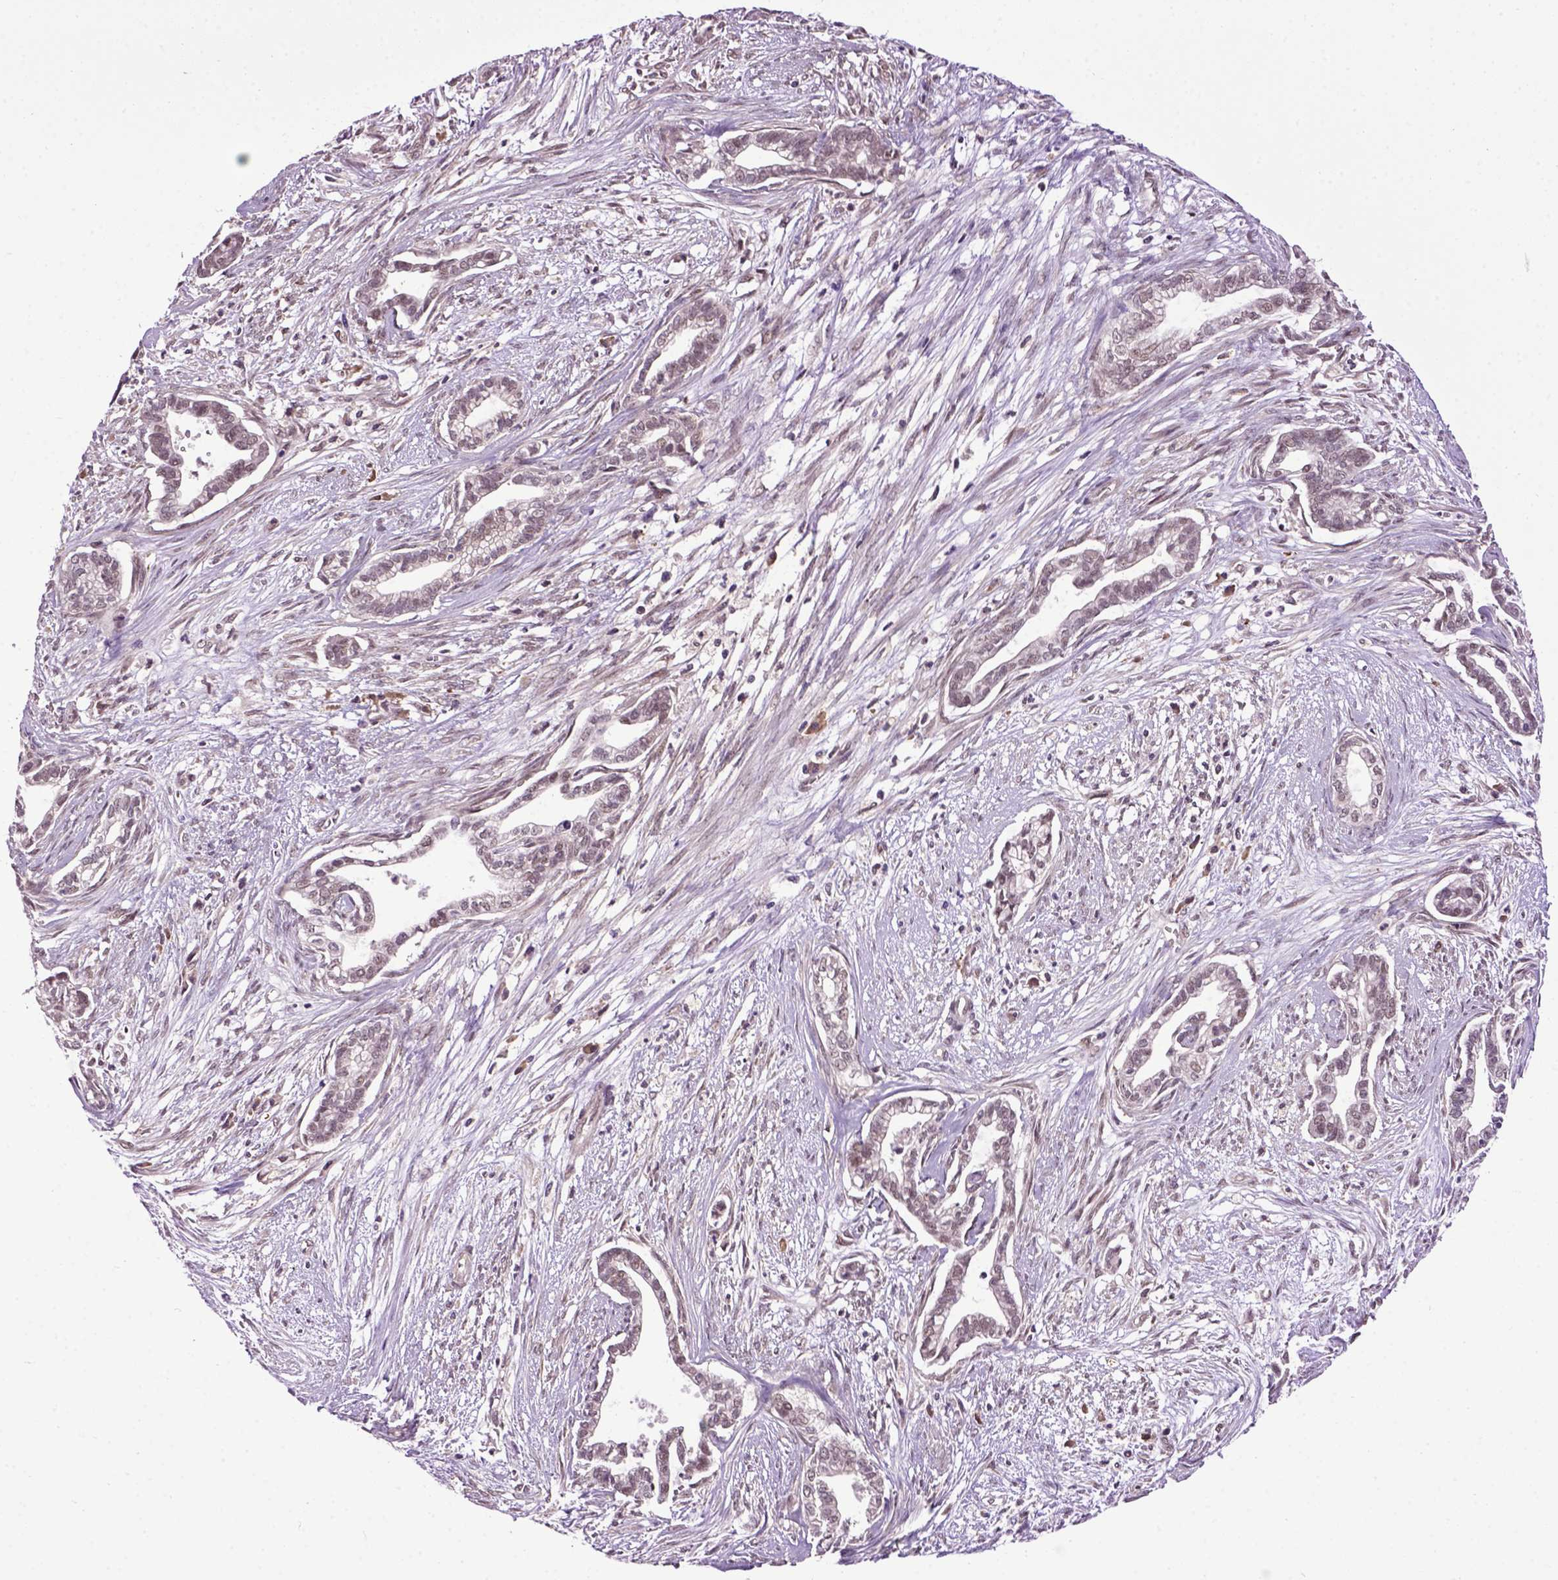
{"staining": {"intensity": "weak", "quantity": "<25%", "location": "nuclear"}, "tissue": "cervical cancer", "cell_type": "Tumor cells", "image_type": "cancer", "snomed": [{"axis": "morphology", "description": "Adenocarcinoma, NOS"}, {"axis": "topography", "description": "Cervix"}], "caption": "The image reveals no staining of tumor cells in cervical cancer. (DAB immunohistochemistry (IHC), high magnification).", "gene": "RAB43", "patient": {"sex": "female", "age": 62}}